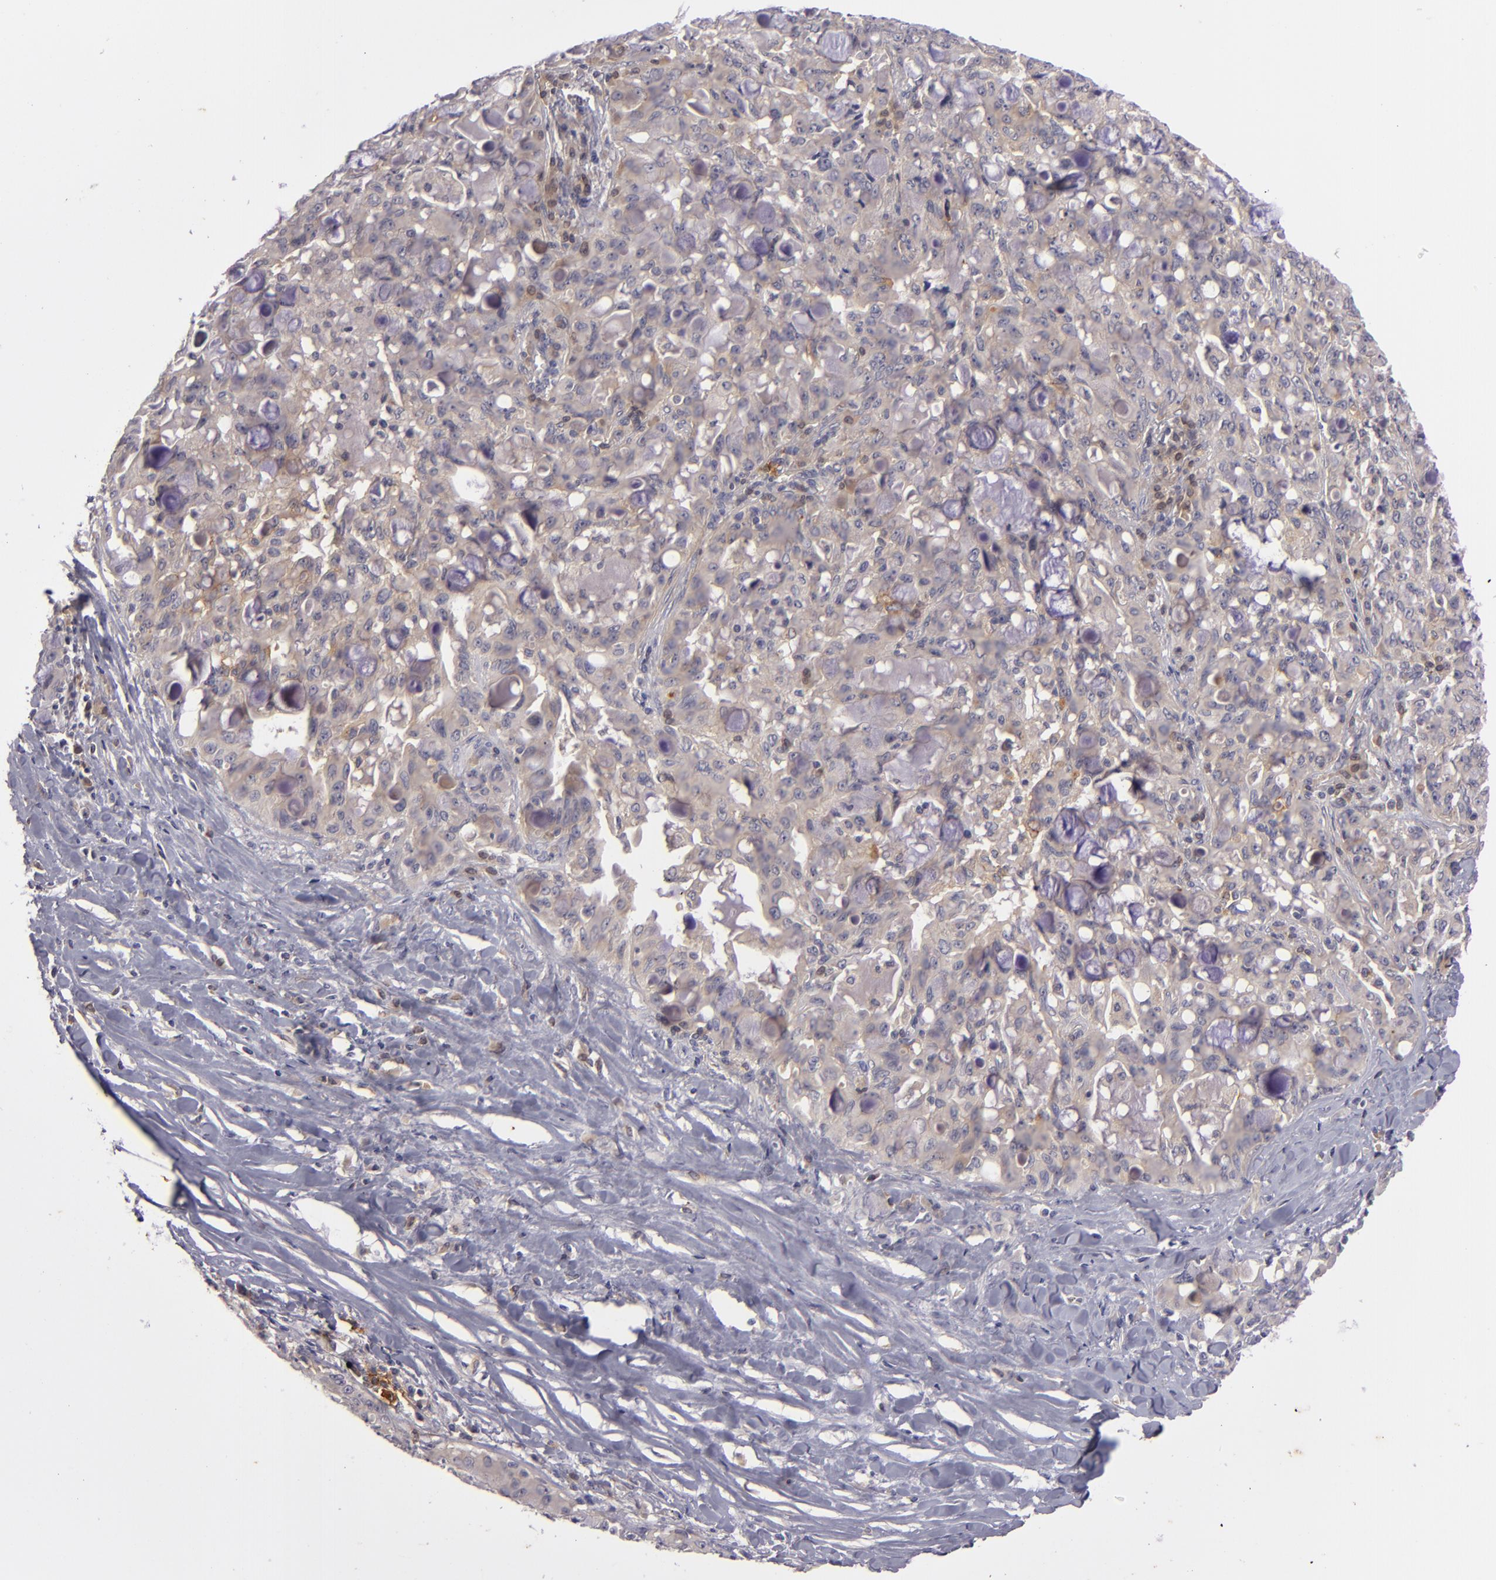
{"staining": {"intensity": "weak", "quantity": "25%-75%", "location": "cytoplasmic/membranous"}, "tissue": "lung cancer", "cell_type": "Tumor cells", "image_type": "cancer", "snomed": [{"axis": "morphology", "description": "Adenocarcinoma, NOS"}, {"axis": "topography", "description": "Lung"}], "caption": "Weak cytoplasmic/membranous positivity is present in approximately 25%-75% of tumor cells in lung cancer. The staining is performed using DAB (3,3'-diaminobenzidine) brown chromogen to label protein expression. The nuclei are counter-stained blue using hematoxylin.", "gene": "CD83", "patient": {"sex": "female", "age": 44}}